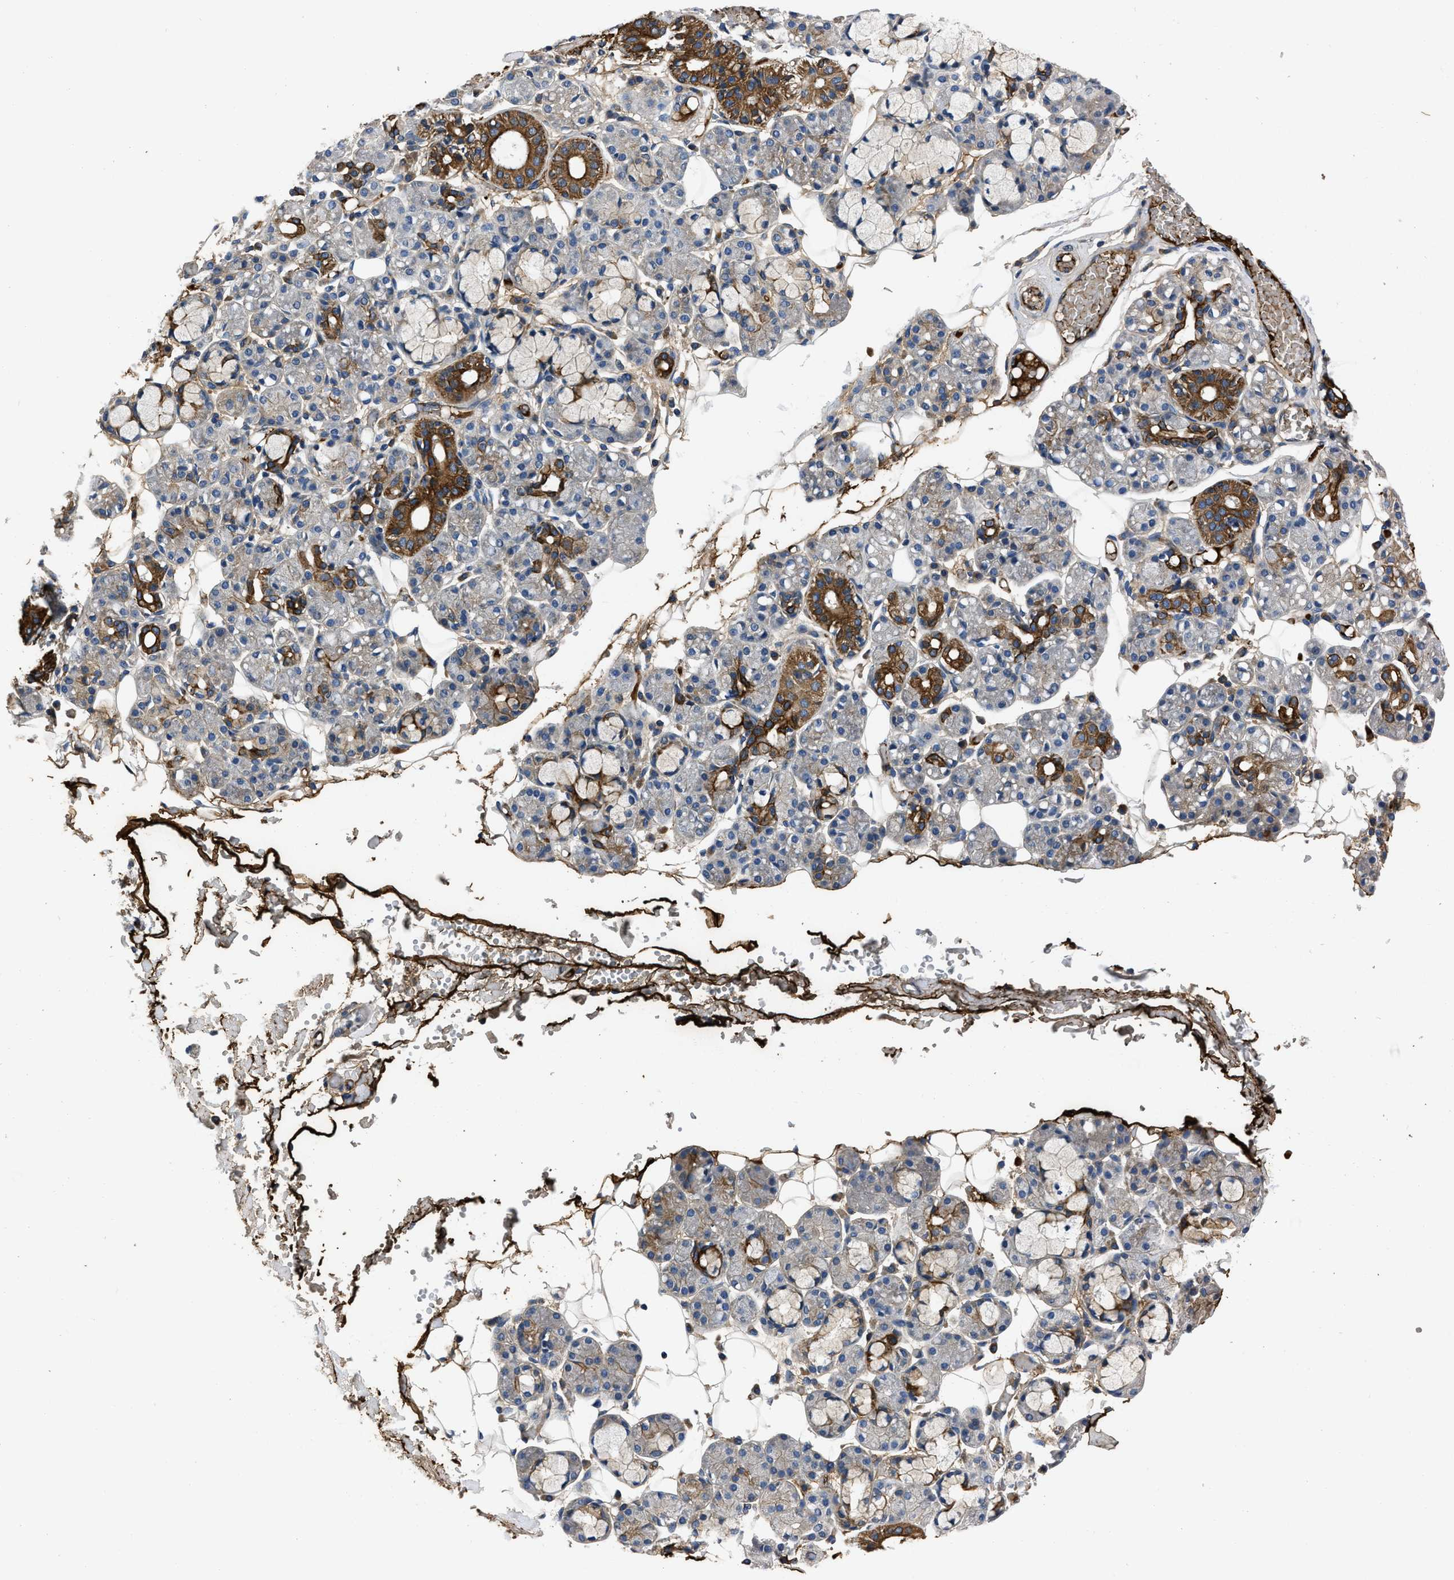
{"staining": {"intensity": "strong", "quantity": "<25%", "location": "cytoplasmic/membranous"}, "tissue": "salivary gland", "cell_type": "Glandular cells", "image_type": "normal", "snomed": [{"axis": "morphology", "description": "Normal tissue, NOS"}, {"axis": "topography", "description": "Salivary gland"}], "caption": "The micrograph displays immunohistochemical staining of benign salivary gland. There is strong cytoplasmic/membranous staining is appreciated in approximately <25% of glandular cells.", "gene": "ERC1", "patient": {"sex": "male", "age": 63}}